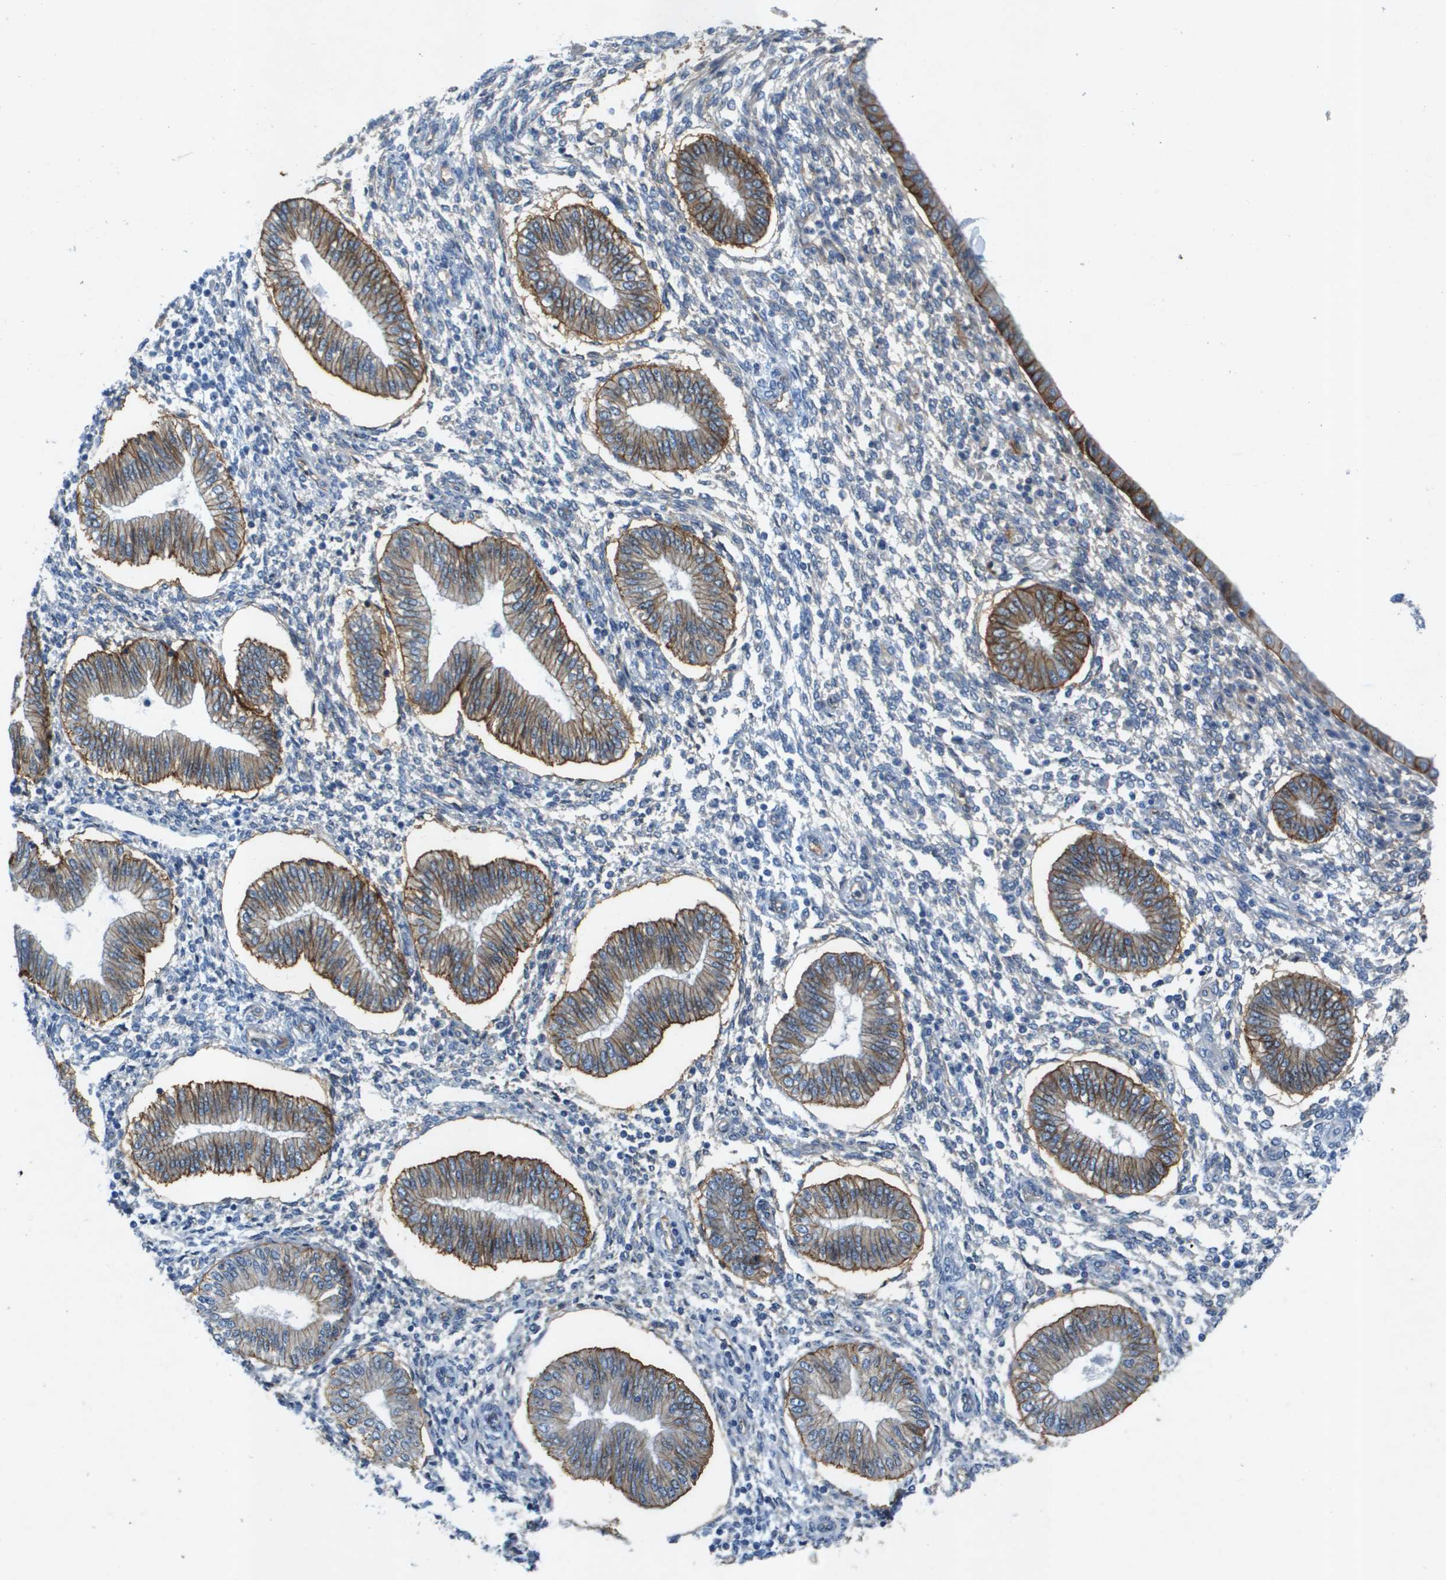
{"staining": {"intensity": "negative", "quantity": "none", "location": "none"}, "tissue": "endometrium", "cell_type": "Cells in endometrial stroma", "image_type": "normal", "snomed": [{"axis": "morphology", "description": "Normal tissue, NOS"}, {"axis": "topography", "description": "Endometrium"}], "caption": "This is an immunohistochemistry (IHC) histopathology image of normal human endometrium. There is no positivity in cells in endometrial stroma.", "gene": "ITGA6", "patient": {"sex": "female", "age": 50}}